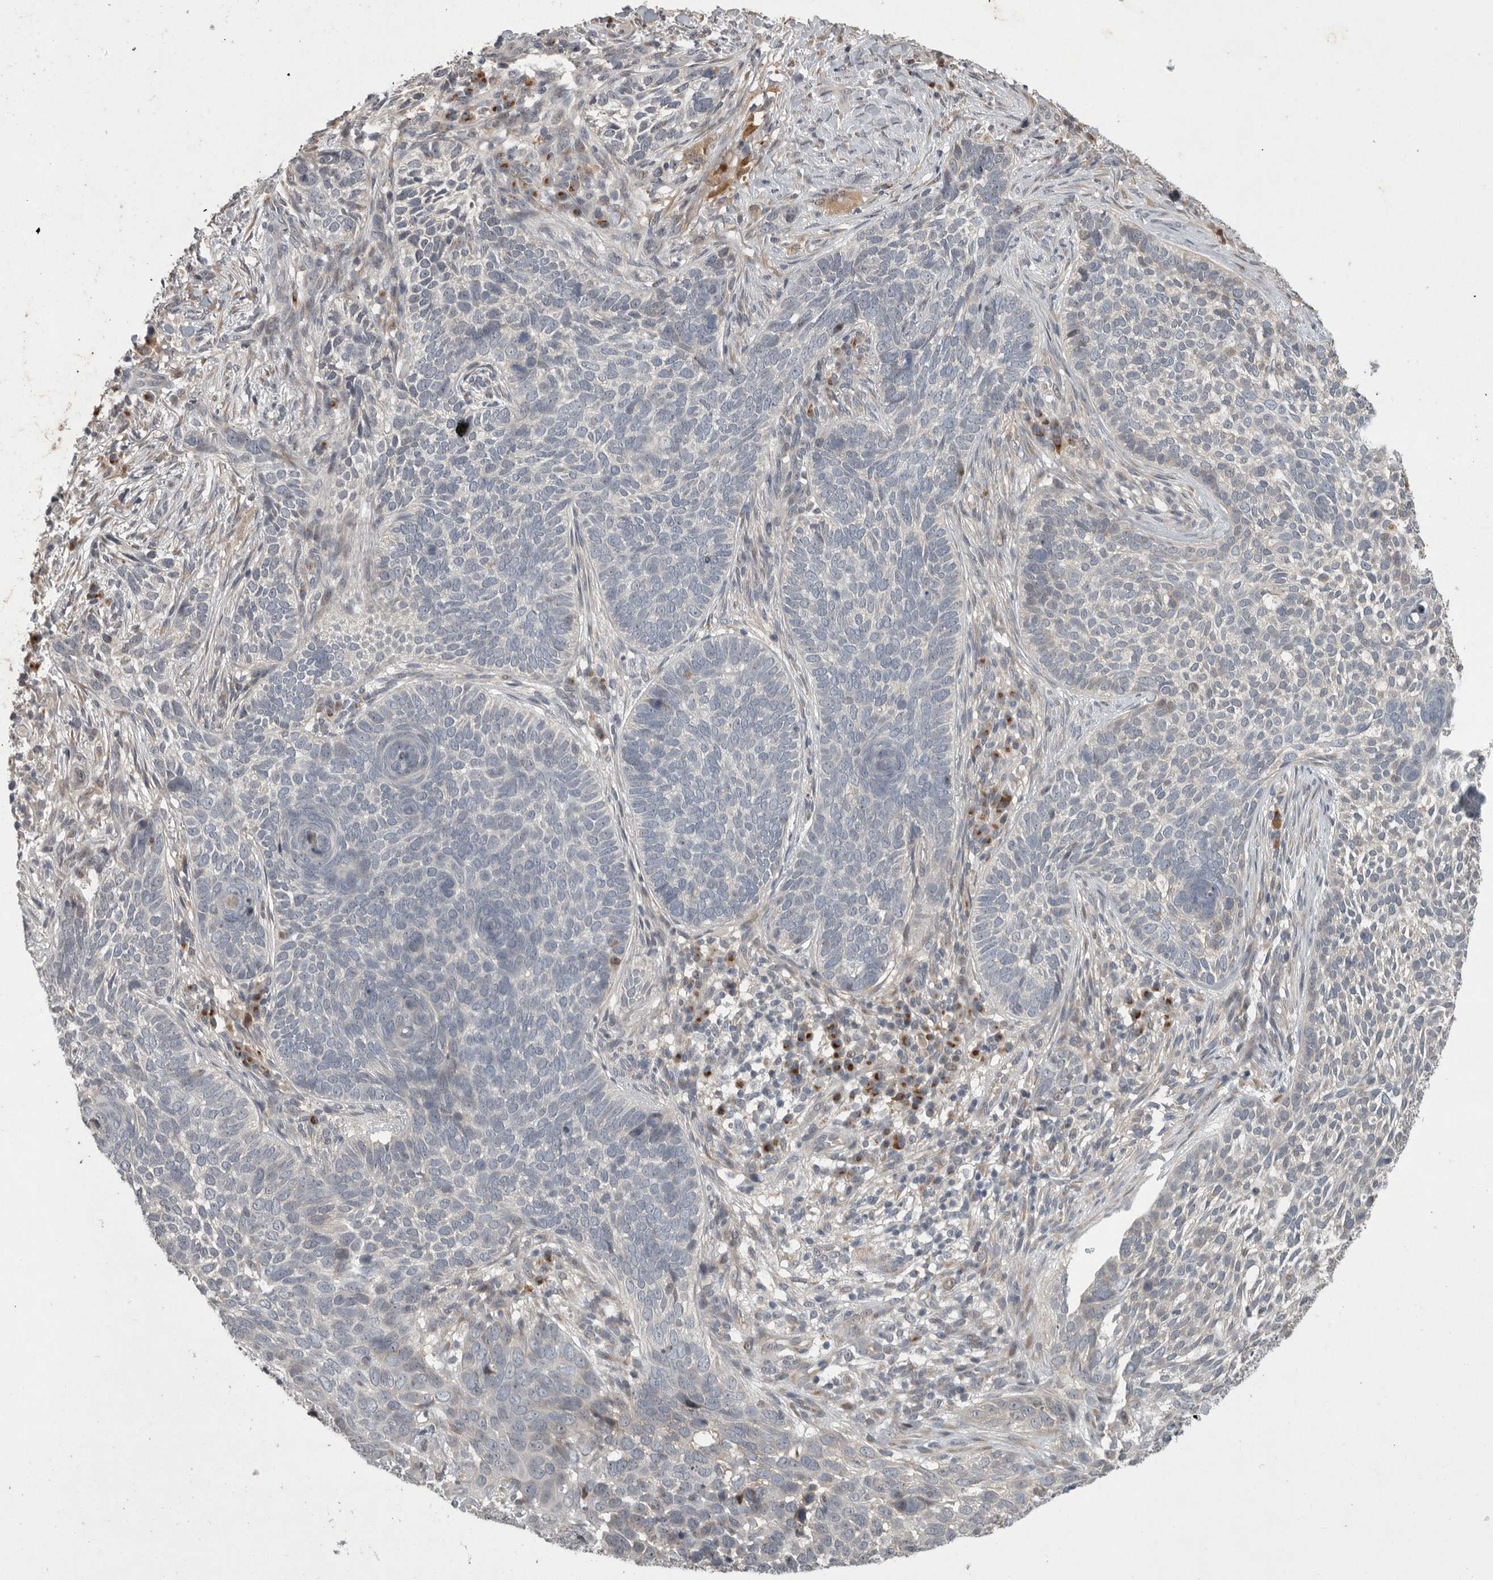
{"staining": {"intensity": "negative", "quantity": "none", "location": "none"}, "tissue": "skin cancer", "cell_type": "Tumor cells", "image_type": "cancer", "snomed": [{"axis": "morphology", "description": "Basal cell carcinoma"}, {"axis": "topography", "description": "Skin"}], "caption": "Protein analysis of skin cancer (basal cell carcinoma) exhibits no significant staining in tumor cells.", "gene": "MAN2A1", "patient": {"sex": "female", "age": 64}}